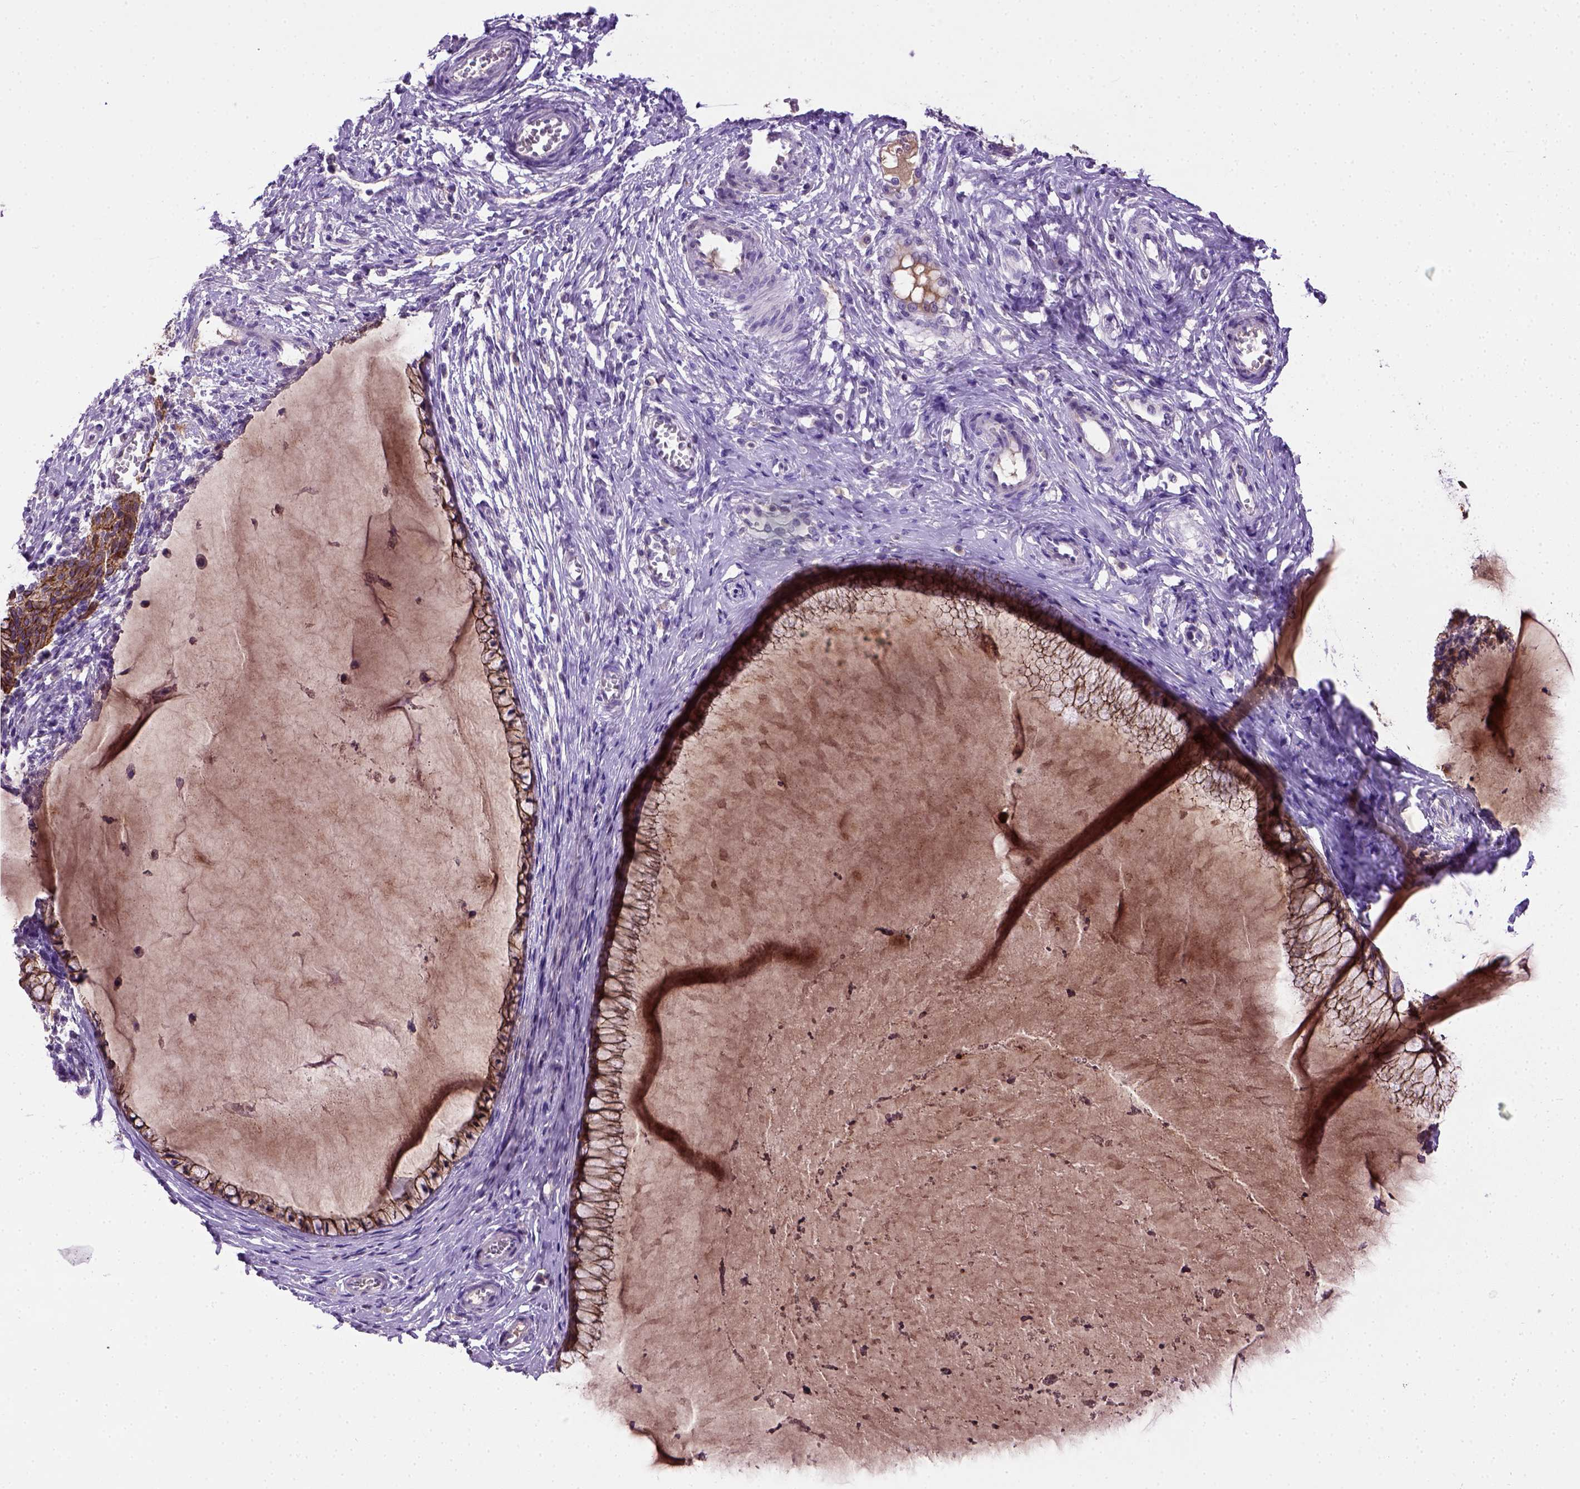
{"staining": {"intensity": "strong", "quantity": ">75%", "location": "cytoplasmic/membranous"}, "tissue": "cervical cancer", "cell_type": "Tumor cells", "image_type": "cancer", "snomed": [{"axis": "morphology", "description": "Squamous cell carcinoma, NOS"}, {"axis": "topography", "description": "Cervix"}], "caption": "Immunohistochemical staining of human squamous cell carcinoma (cervical) displays high levels of strong cytoplasmic/membranous protein positivity in about >75% of tumor cells. Using DAB (brown) and hematoxylin (blue) stains, captured at high magnification using brightfield microscopy.", "gene": "CDH1", "patient": {"sex": "female", "age": 36}}